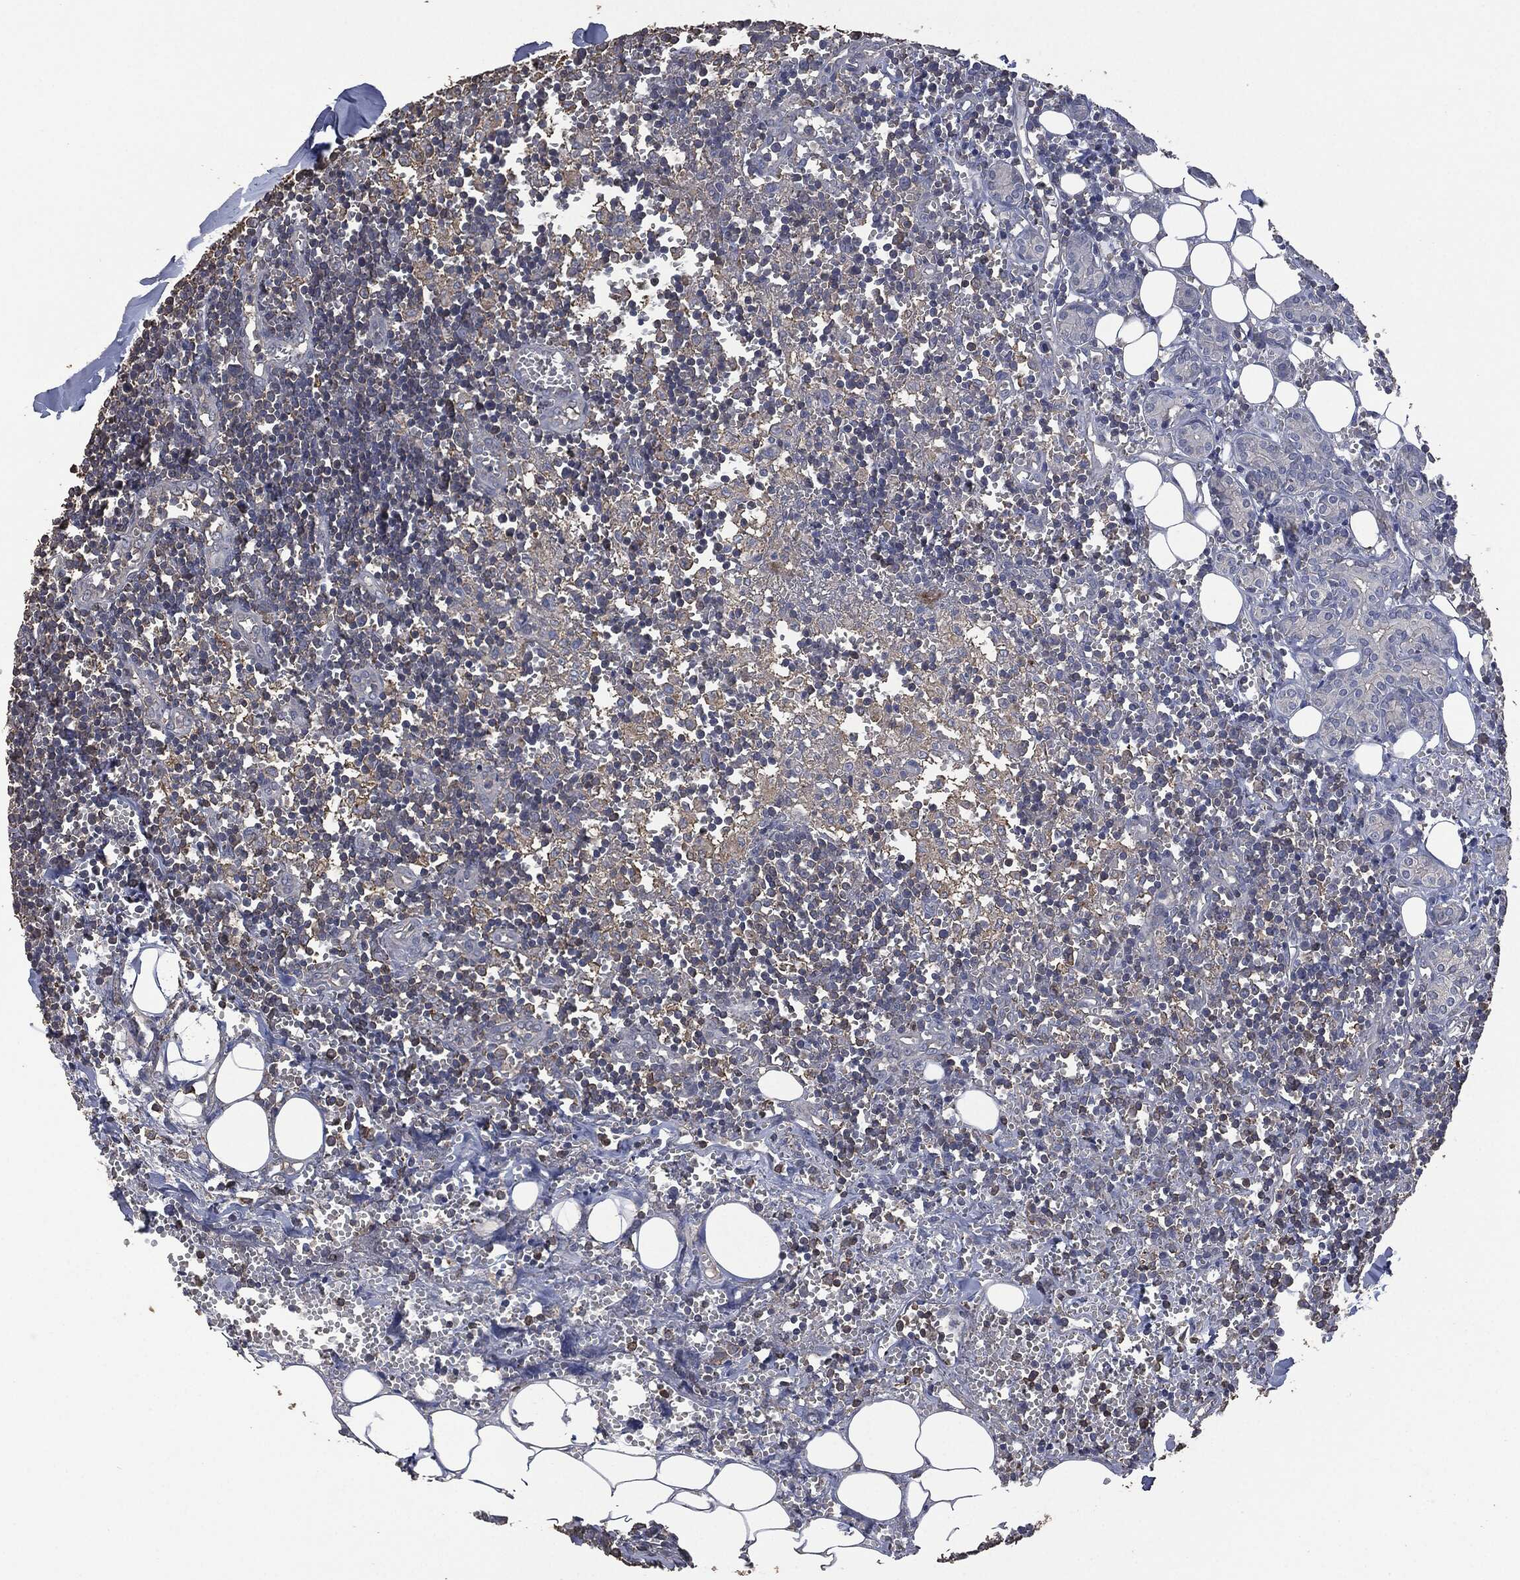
{"staining": {"intensity": "negative", "quantity": "none", "location": "none"}, "tissue": "lymph node", "cell_type": "Germinal center cells", "image_type": "normal", "snomed": [{"axis": "morphology", "description": "Normal tissue, NOS"}, {"axis": "topography", "description": "Lymph node"}, {"axis": "topography", "description": "Salivary gland"}], "caption": "A photomicrograph of lymph node stained for a protein exhibits no brown staining in germinal center cells.", "gene": "MSLN", "patient": {"sex": "male", "age": 78}}